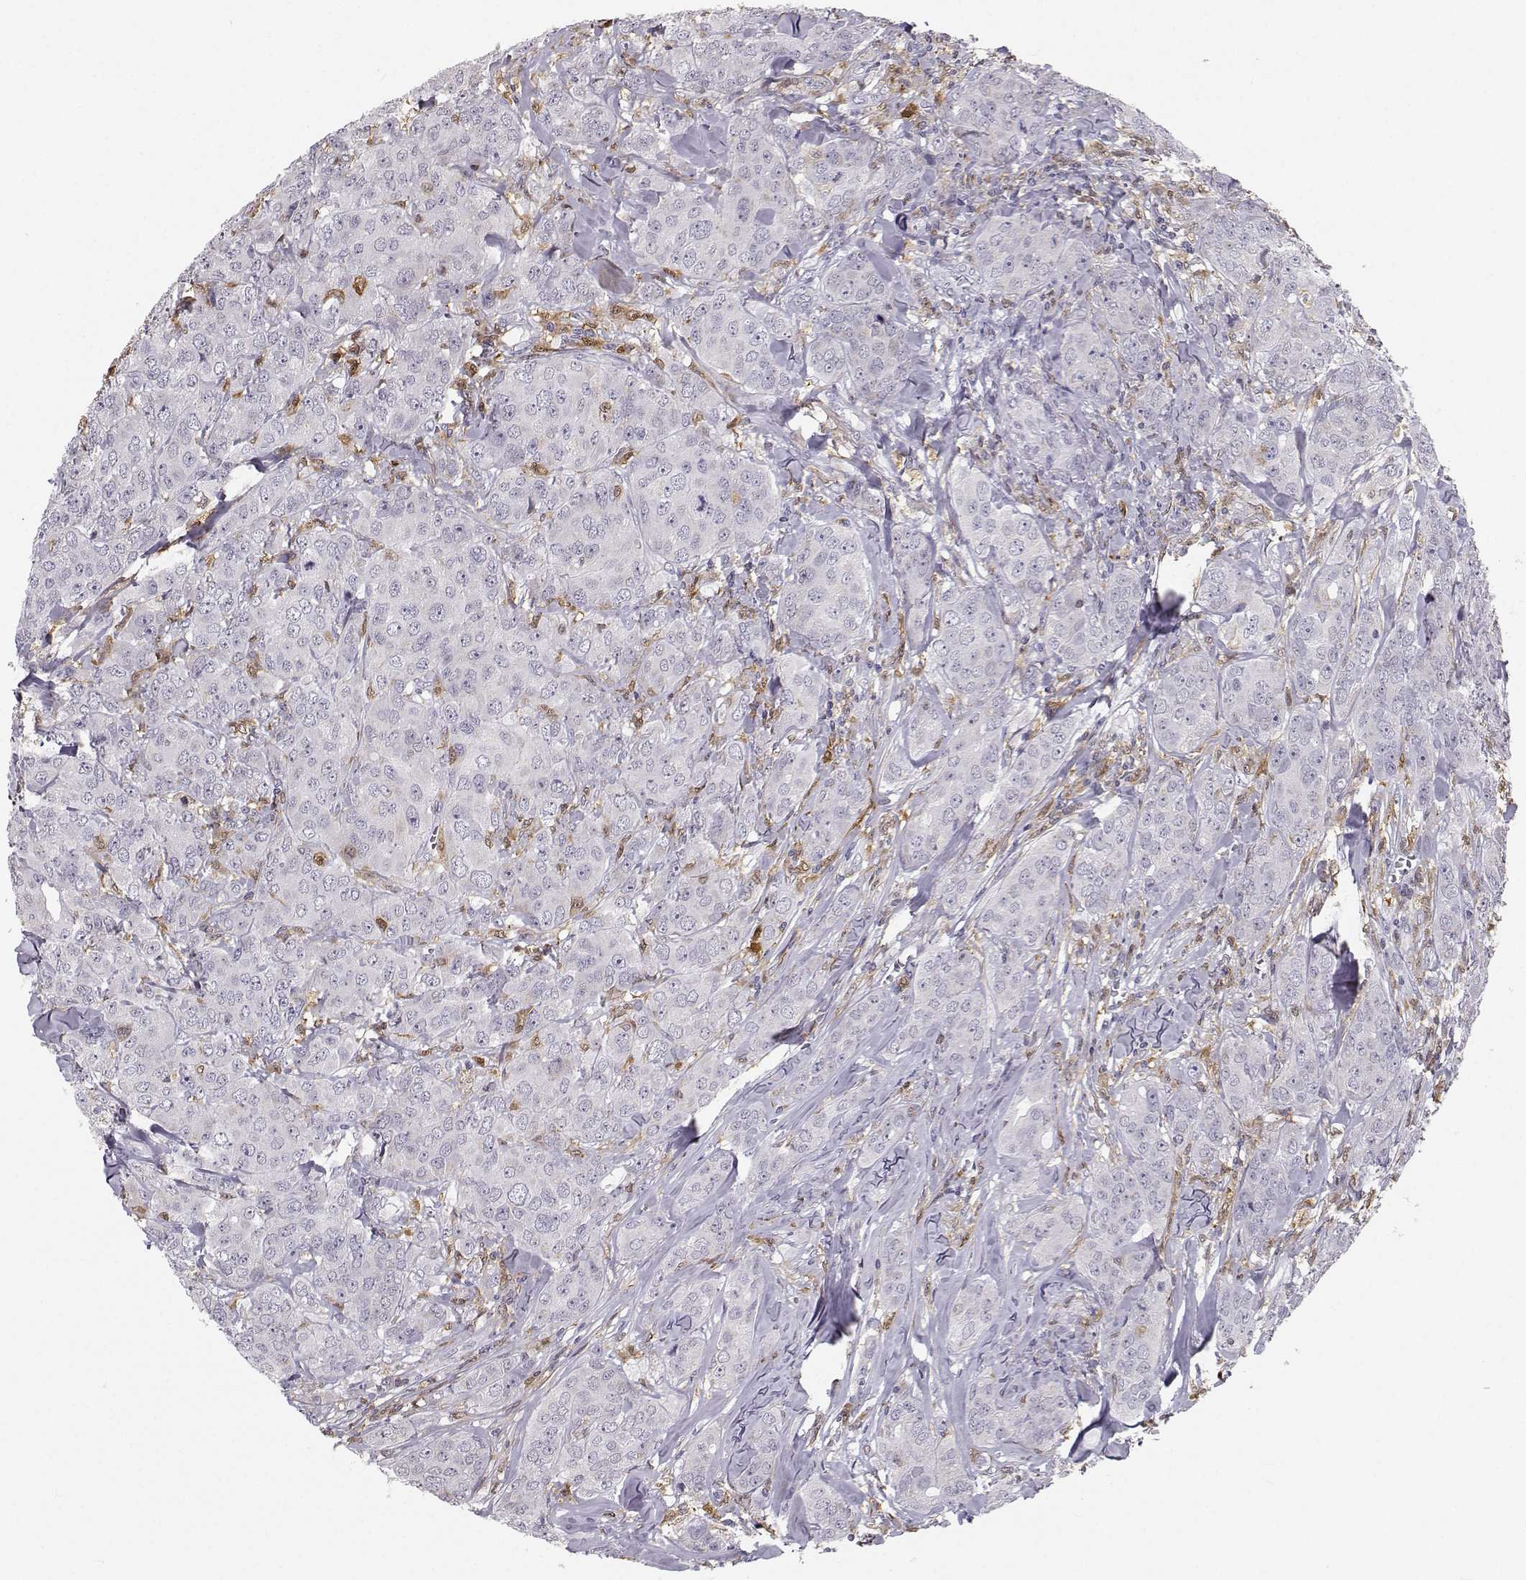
{"staining": {"intensity": "weak", "quantity": "<25%", "location": "cytoplasmic/membranous"}, "tissue": "breast cancer", "cell_type": "Tumor cells", "image_type": "cancer", "snomed": [{"axis": "morphology", "description": "Duct carcinoma"}, {"axis": "topography", "description": "Breast"}], "caption": "The IHC micrograph has no significant expression in tumor cells of infiltrating ductal carcinoma (breast) tissue.", "gene": "HTR7", "patient": {"sex": "female", "age": 43}}